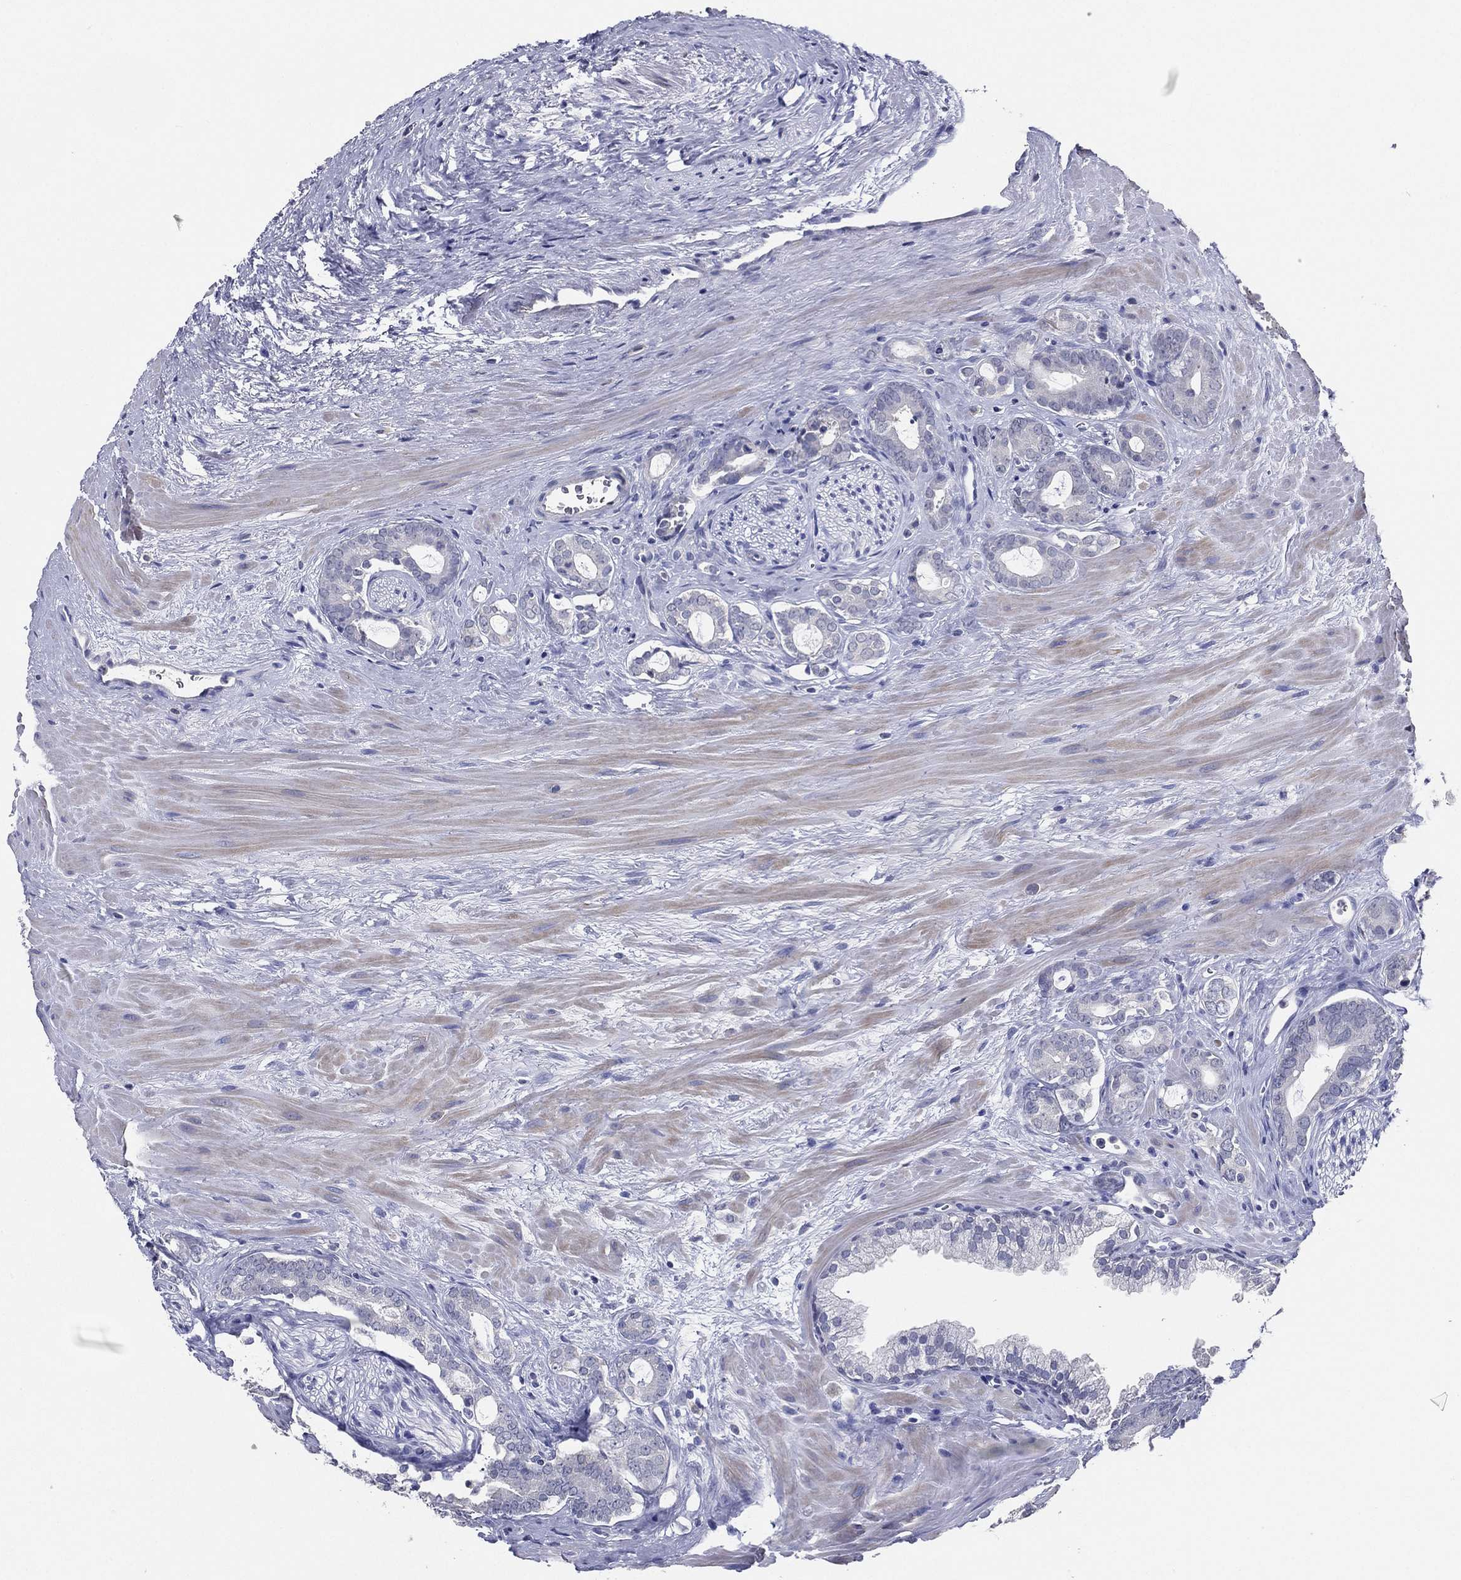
{"staining": {"intensity": "negative", "quantity": "none", "location": "none"}, "tissue": "prostate cancer", "cell_type": "Tumor cells", "image_type": "cancer", "snomed": [{"axis": "morphology", "description": "Adenocarcinoma, NOS"}, {"axis": "topography", "description": "Prostate"}], "caption": "There is no significant expression in tumor cells of prostate cancer.", "gene": "TFAP2A", "patient": {"sex": "male", "age": 55}}